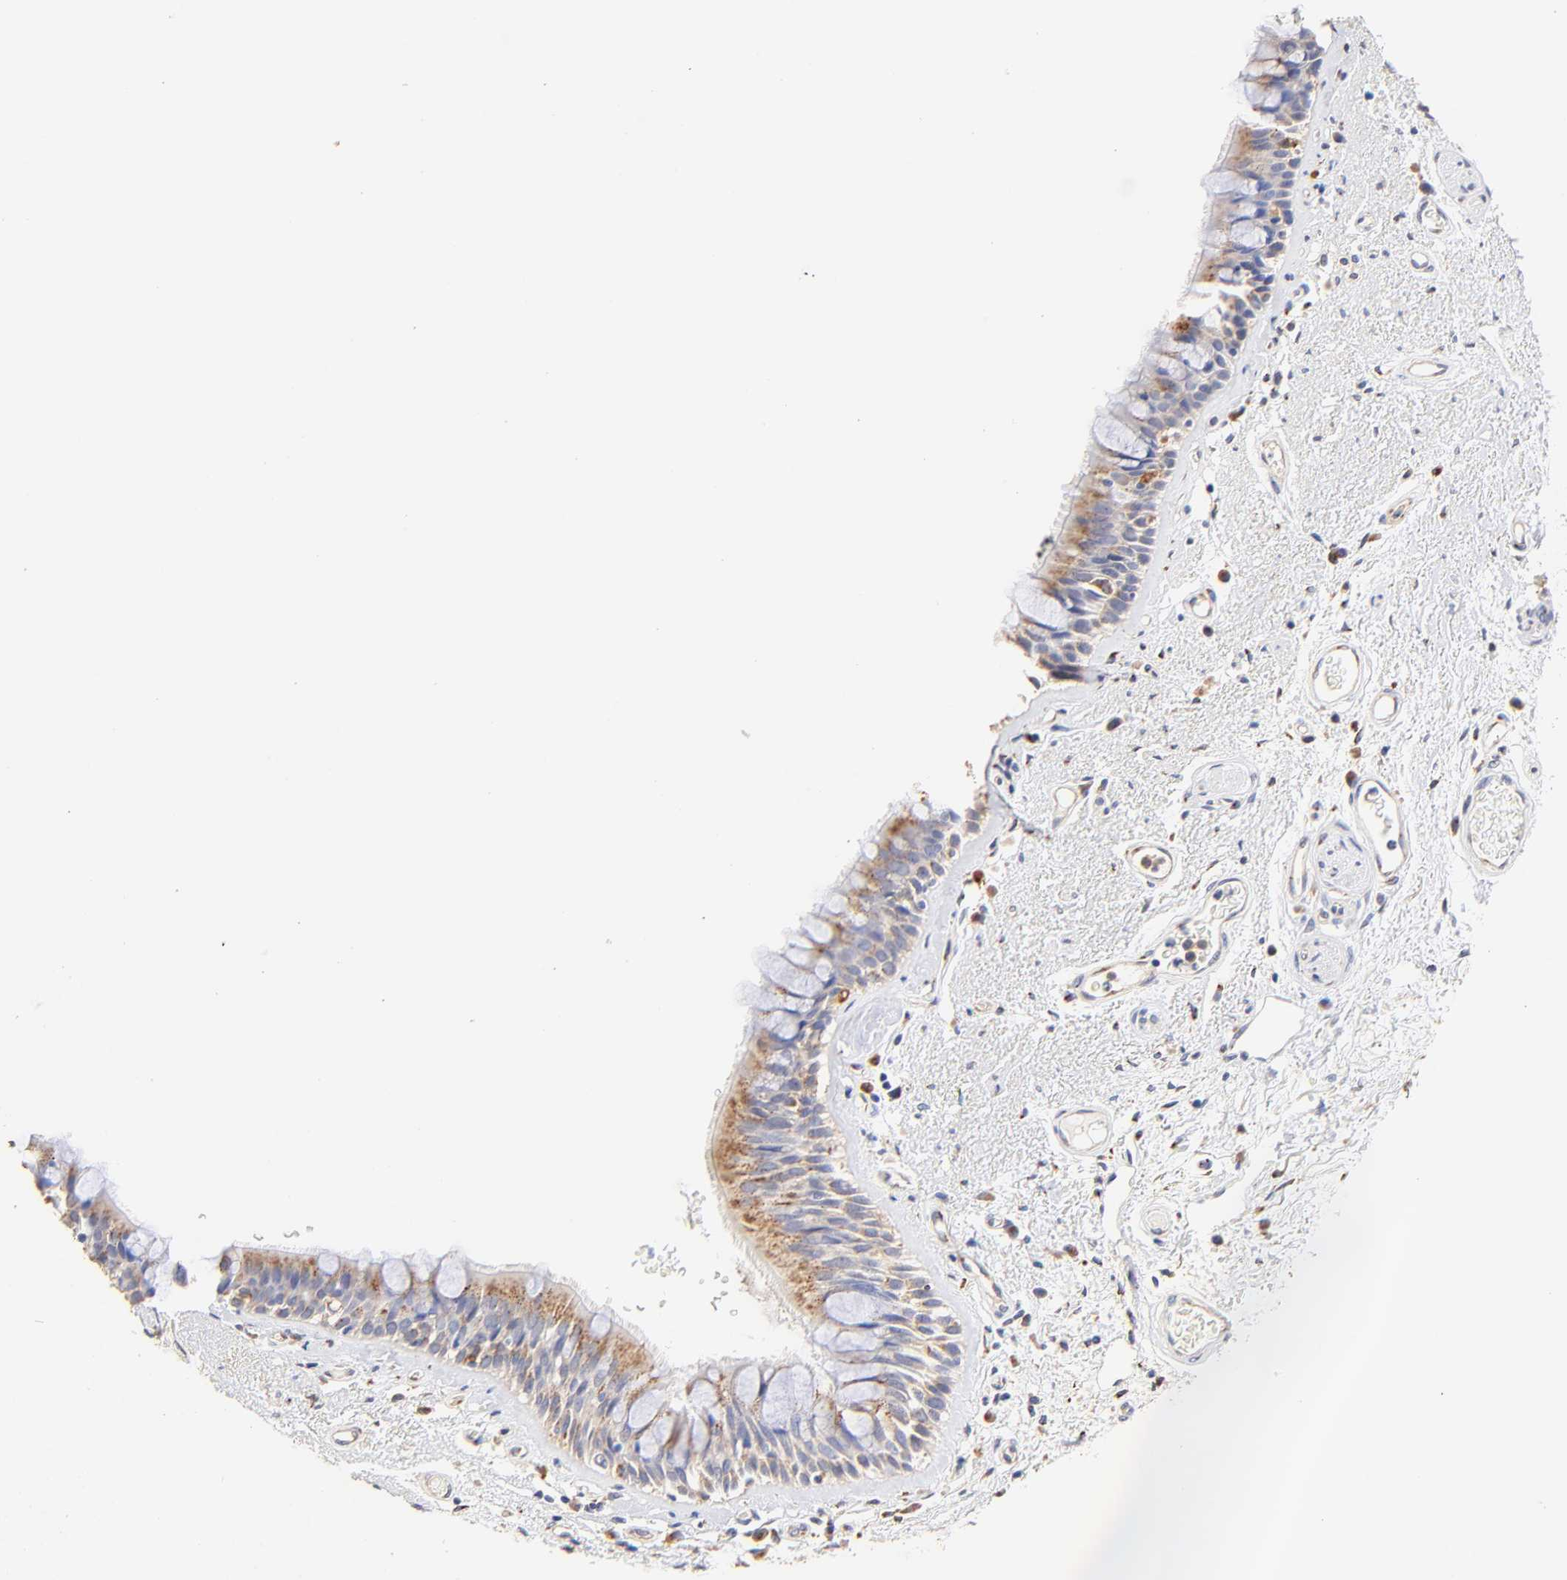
{"staining": {"intensity": "moderate", "quantity": ">75%", "location": "cytoplasmic/membranous"}, "tissue": "bronchus", "cell_type": "Respiratory epithelial cells", "image_type": "normal", "snomed": [{"axis": "morphology", "description": "Normal tissue, NOS"}, {"axis": "morphology", "description": "Adenocarcinoma, NOS"}, {"axis": "topography", "description": "Bronchus"}, {"axis": "topography", "description": "Lung"}], "caption": "The image displays staining of benign bronchus, revealing moderate cytoplasmic/membranous protein staining (brown color) within respiratory epithelial cells.", "gene": "FMNL3", "patient": {"sex": "female", "age": 54}}